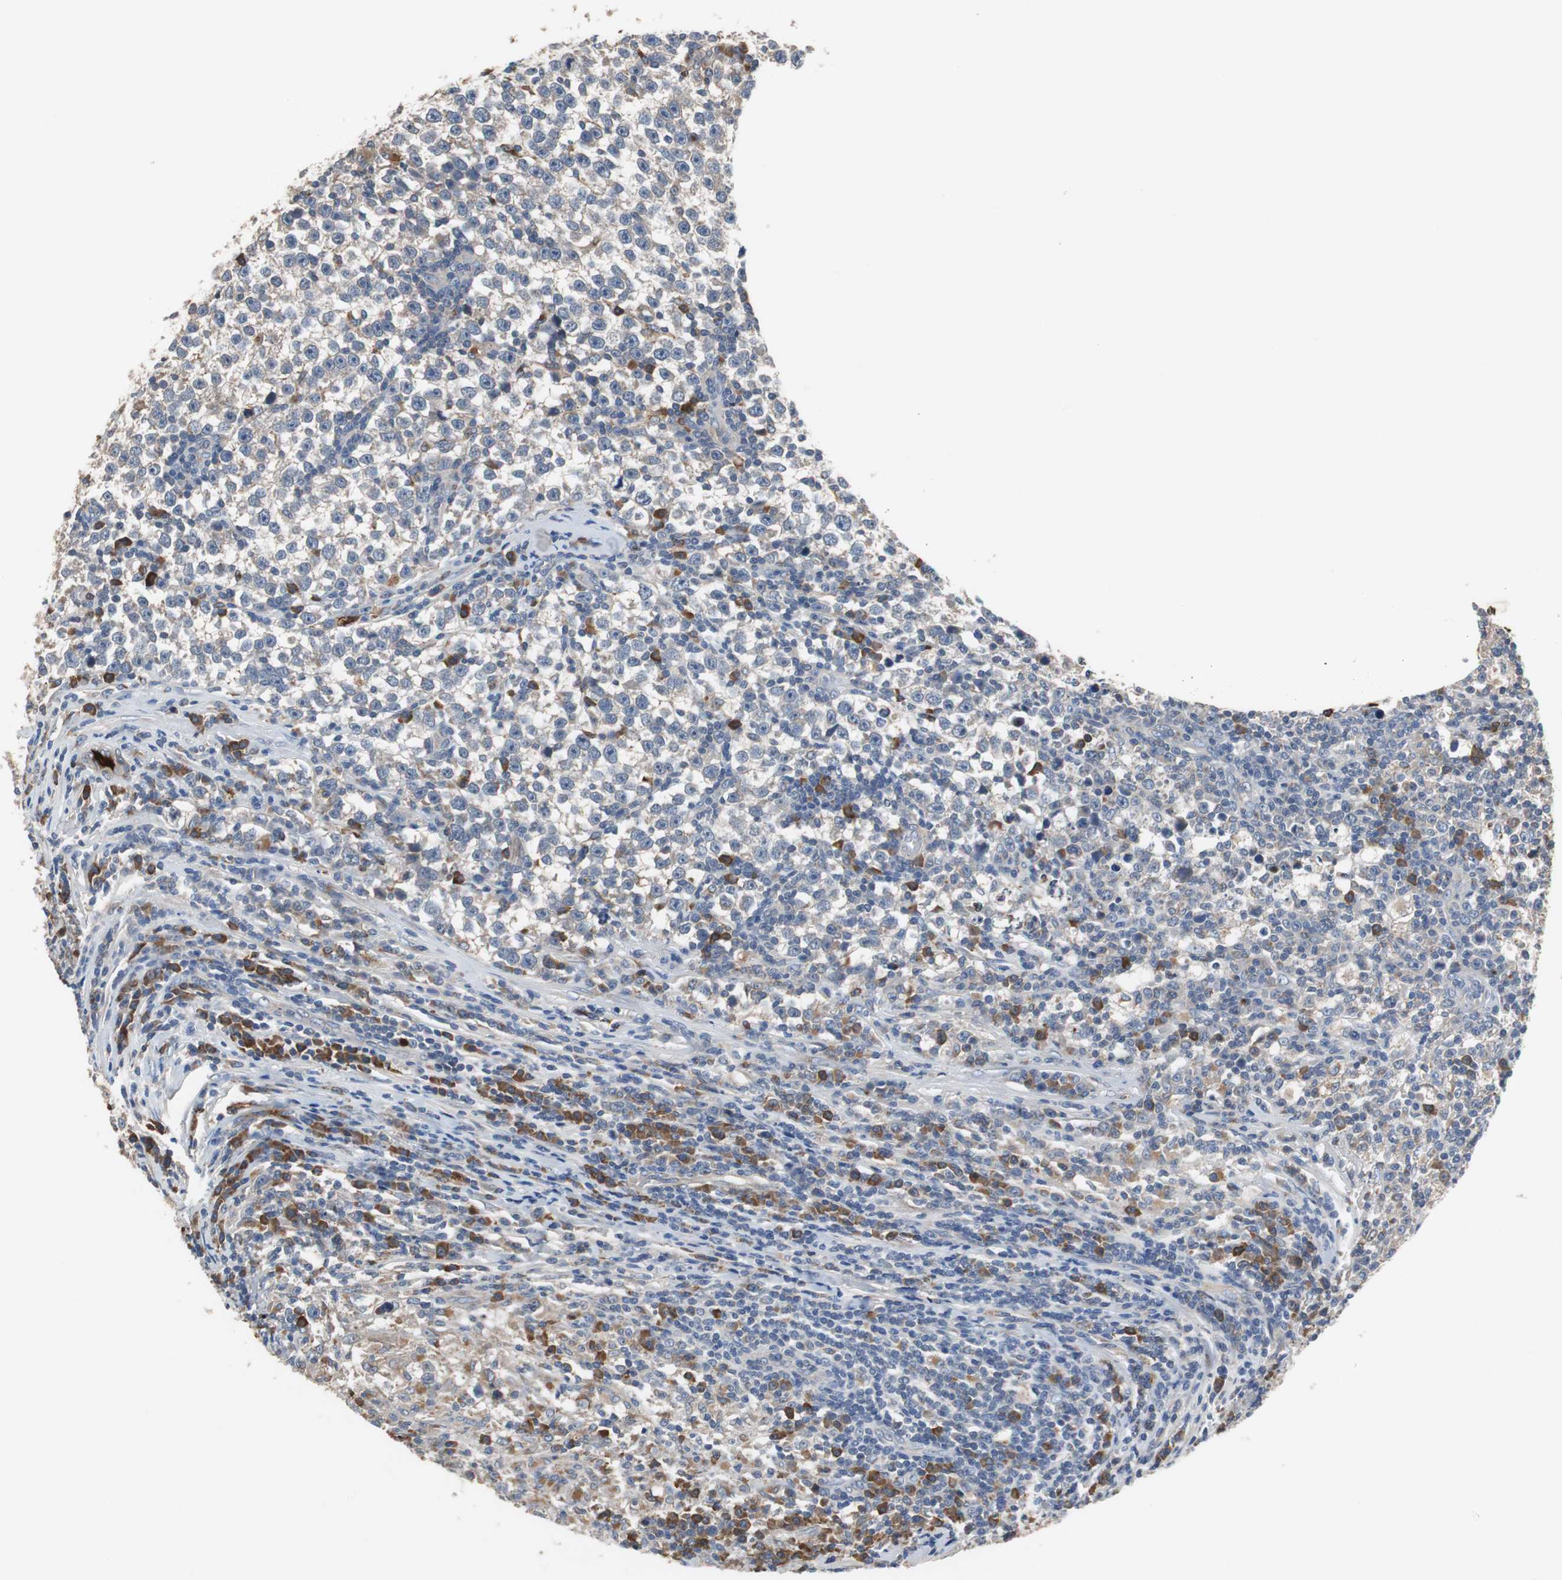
{"staining": {"intensity": "weak", "quantity": "25%-75%", "location": "cytoplasmic/membranous"}, "tissue": "testis cancer", "cell_type": "Tumor cells", "image_type": "cancer", "snomed": [{"axis": "morphology", "description": "Seminoma, NOS"}, {"axis": "topography", "description": "Testis"}], "caption": "Immunohistochemistry of testis cancer (seminoma) reveals low levels of weak cytoplasmic/membranous staining in approximately 25%-75% of tumor cells.", "gene": "SORT1", "patient": {"sex": "male", "age": 43}}